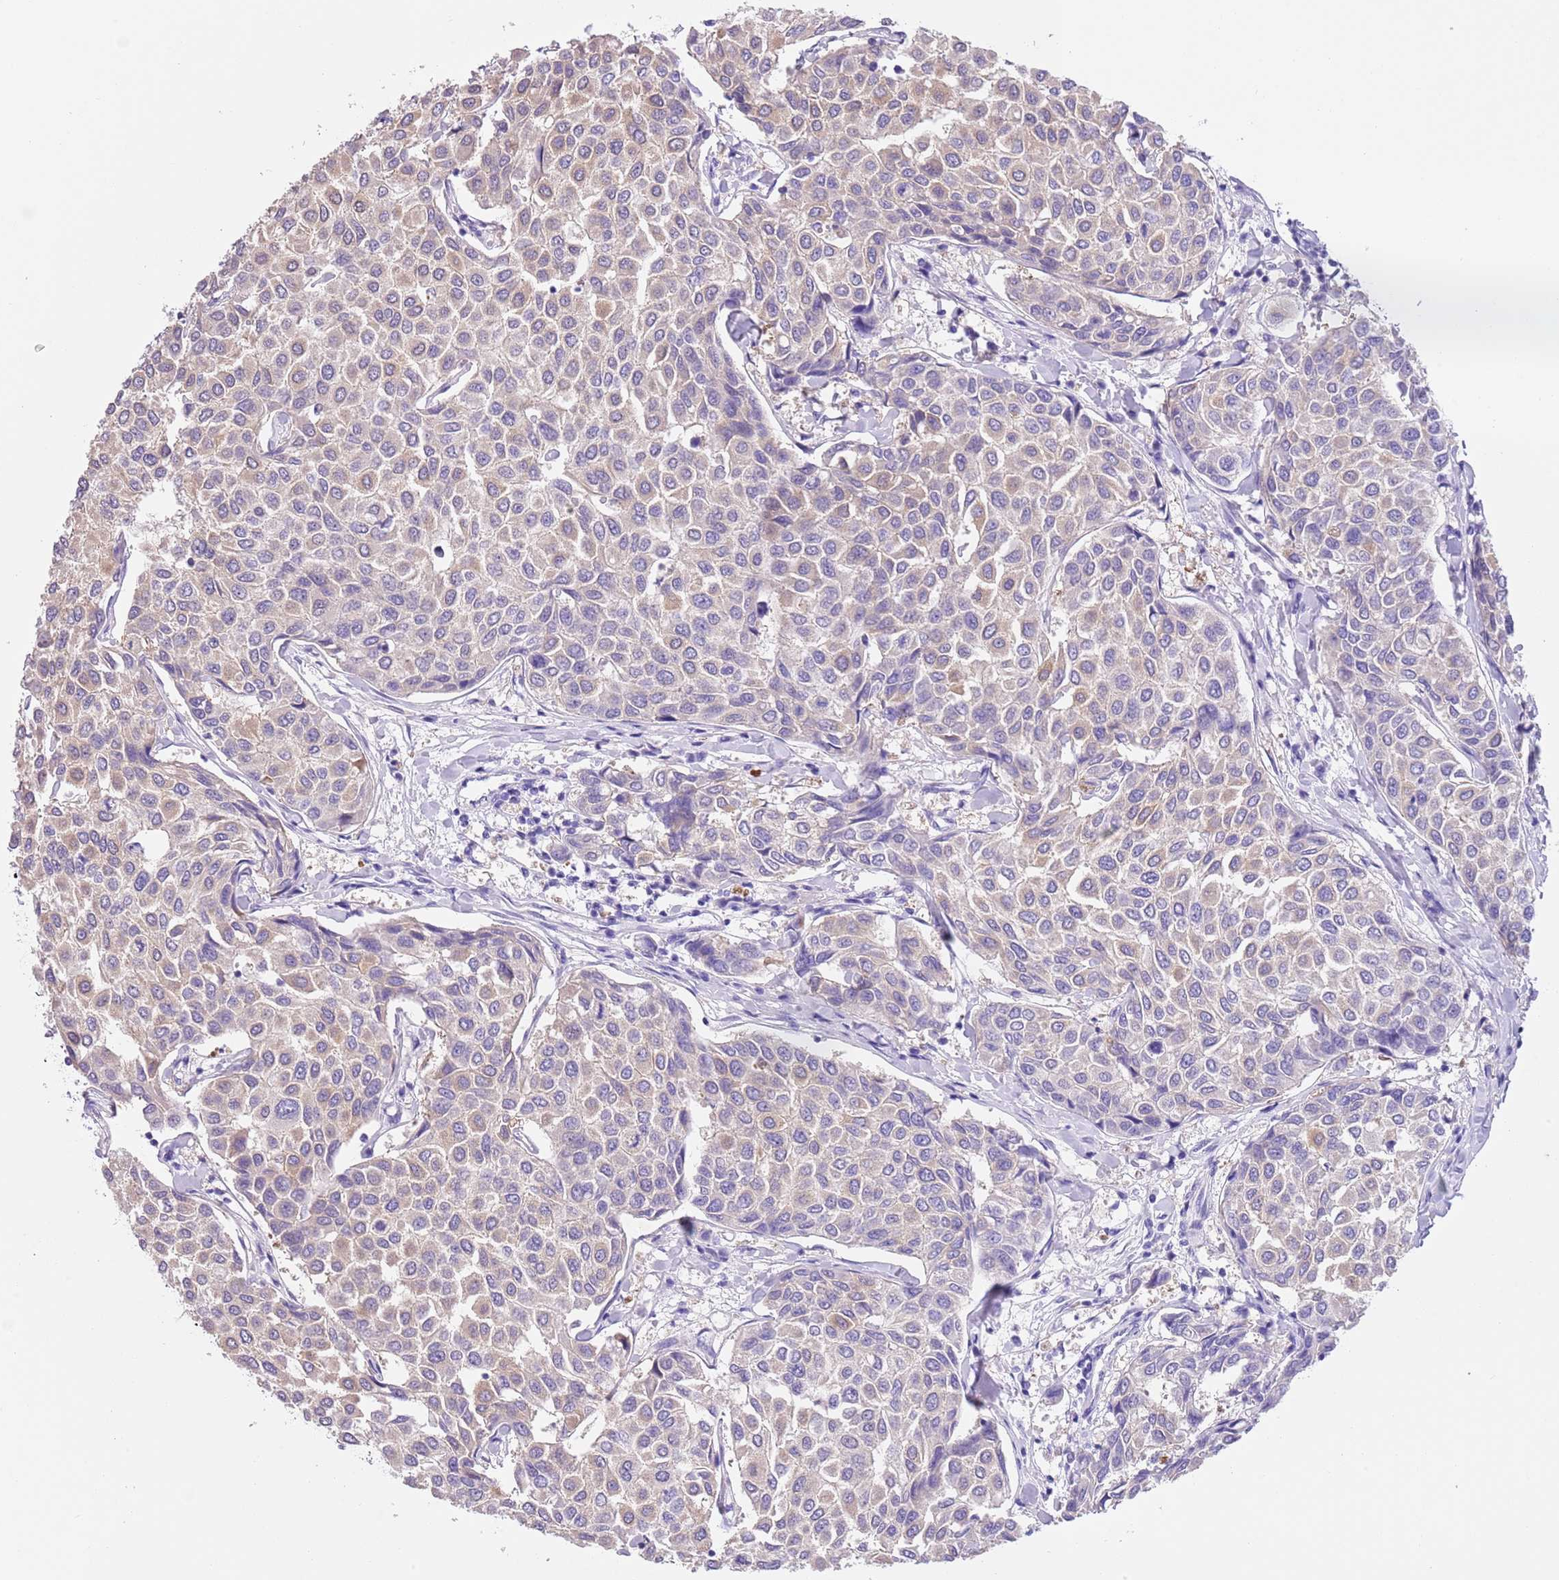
{"staining": {"intensity": "negative", "quantity": "none", "location": "none"}, "tissue": "breast cancer", "cell_type": "Tumor cells", "image_type": "cancer", "snomed": [{"axis": "morphology", "description": "Duct carcinoma"}, {"axis": "topography", "description": "Breast"}], "caption": "DAB immunohistochemical staining of human infiltrating ductal carcinoma (breast) demonstrates no significant positivity in tumor cells. (DAB immunohistochemistry (IHC) visualized using brightfield microscopy, high magnification).", "gene": "TMEM185B", "patient": {"sex": "female", "age": 55}}